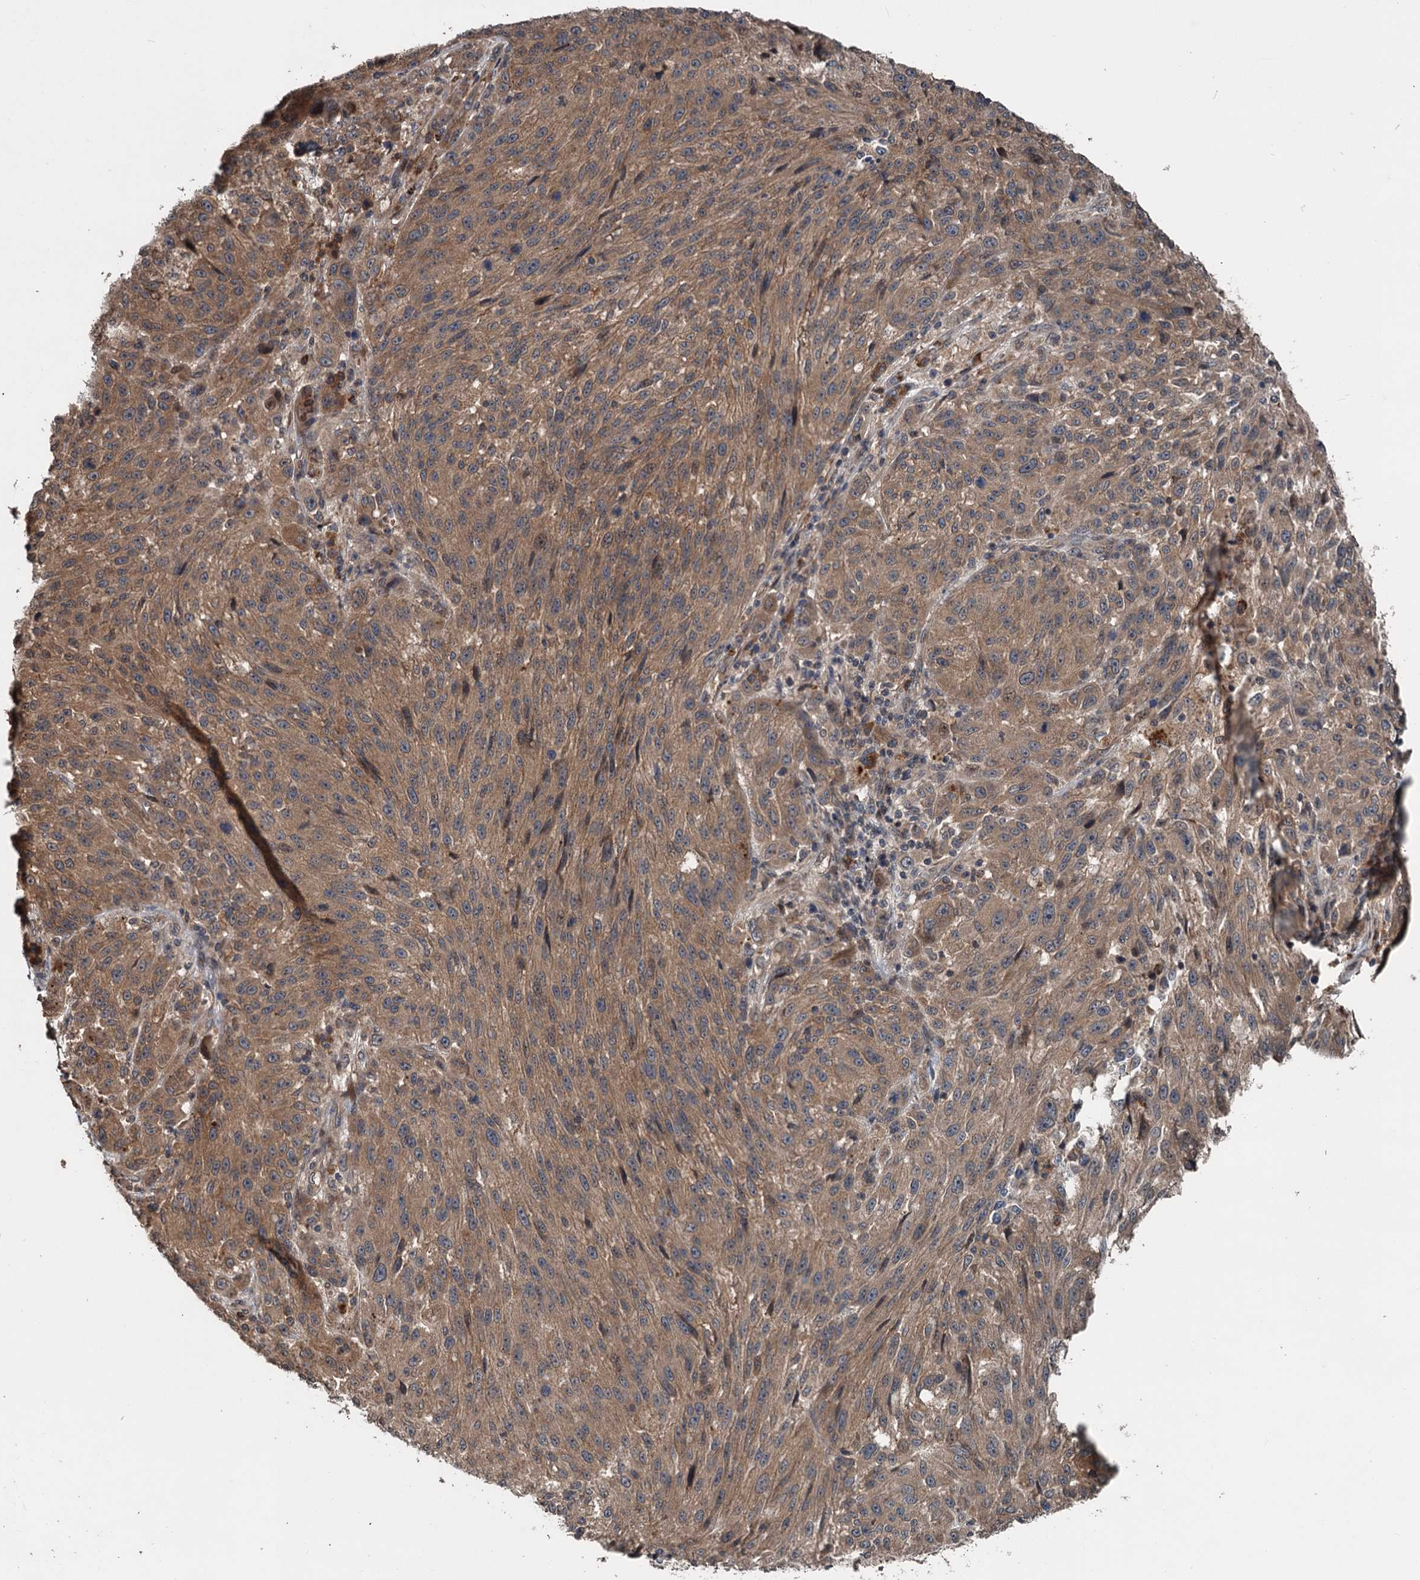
{"staining": {"intensity": "moderate", "quantity": ">75%", "location": "cytoplasmic/membranous"}, "tissue": "melanoma", "cell_type": "Tumor cells", "image_type": "cancer", "snomed": [{"axis": "morphology", "description": "Malignant melanoma, NOS"}, {"axis": "topography", "description": "Skin"}], "caption": "There is medium levels of moderate cytoplasmic/membranous expression in tumor cells of malignant melanoma, as demonstrated by immunohistochemical staining (brown color).", "gene": "N4BP2L2", "patient": {"sex": "male", "age": 53}}